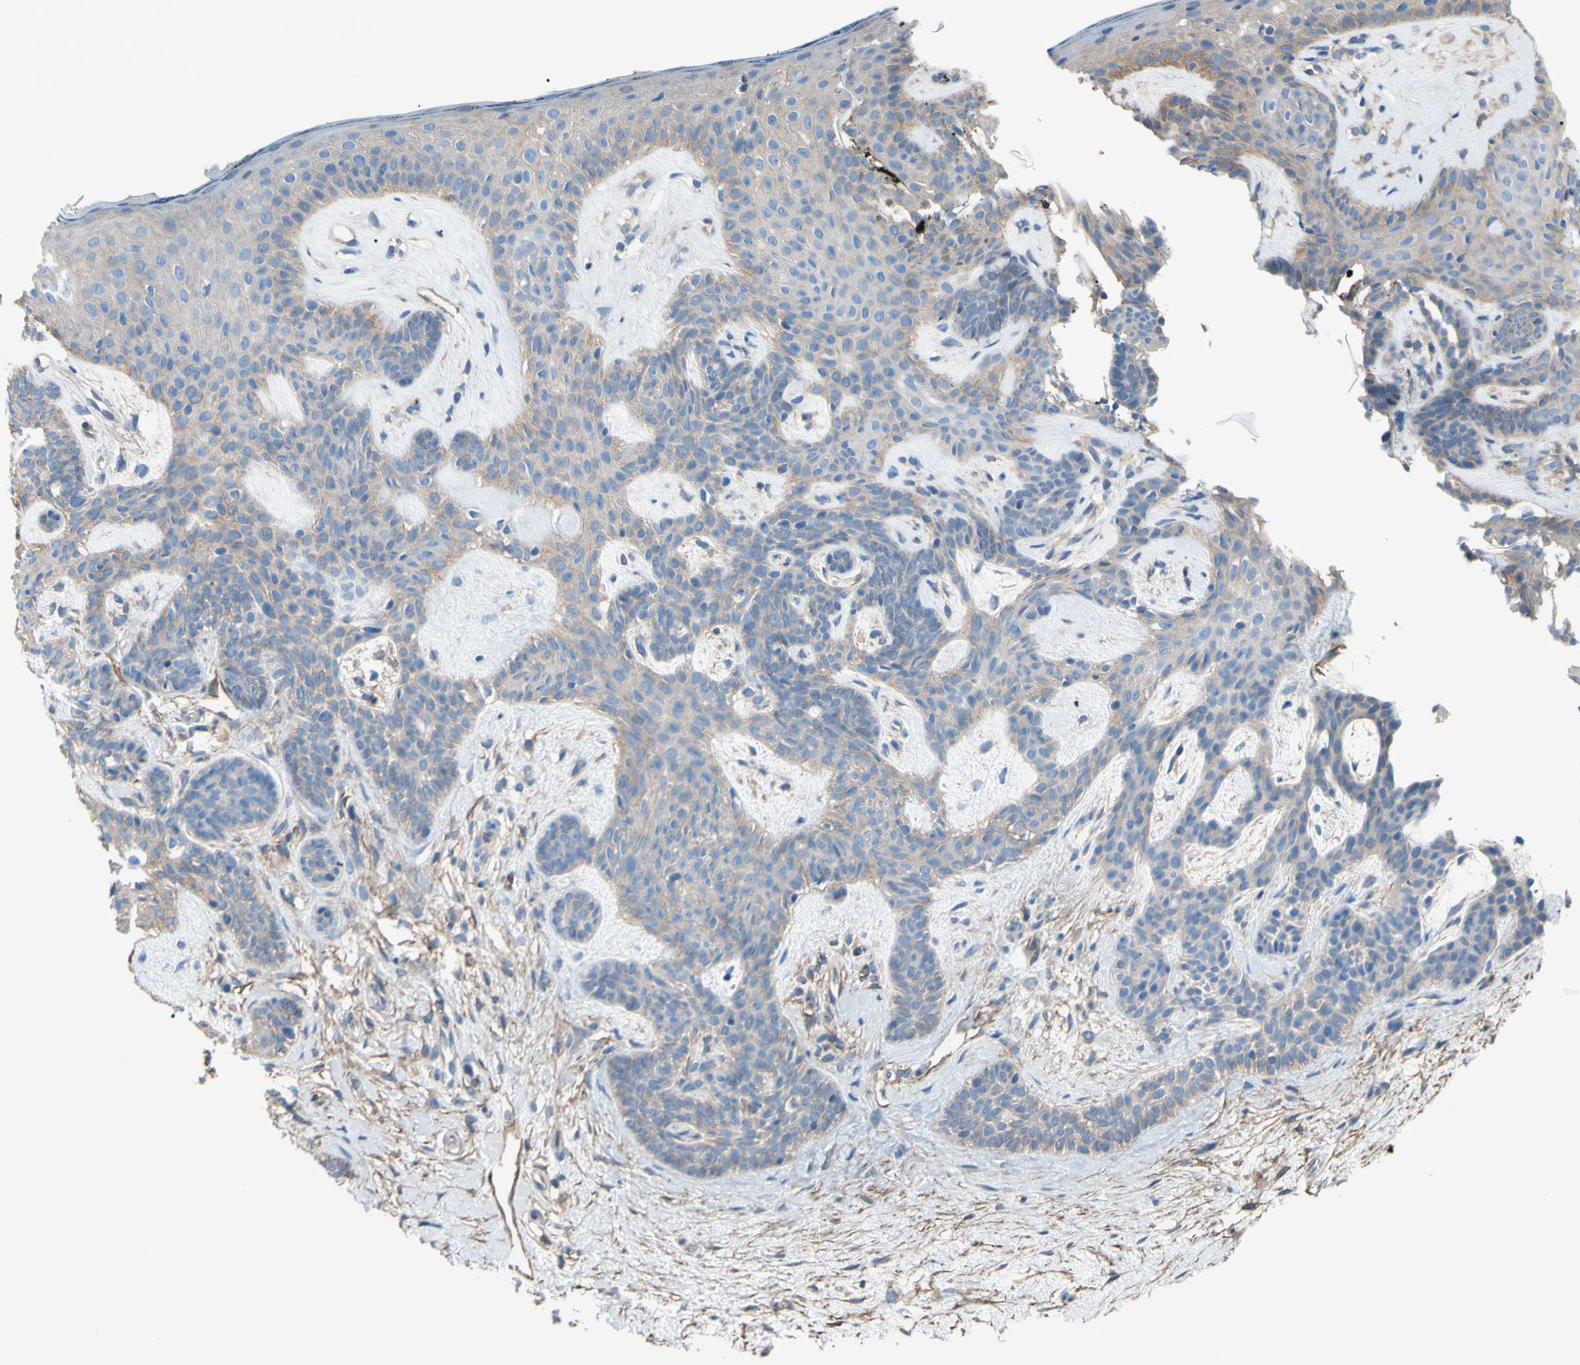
{"staining": {"intensity": "negative", "quantity": "none", "location": "none"}, "tissue": "skin cancer", "cell_type": "Tumor cells", "image_type": "cancer", "snomed": [{"axis": "morphology", "description": "Developmental malformation"}, {"axis": "morphology", "description": "Basal cell carcinoma"}, {"axis": "topography", "description": "Skin"}], "caption": "Tumor cells are negative for brown protein staining in skin cancer (basal cell carcinoma). (DAB (3,3'-diaminobenzidine) IHC visualized using brightfield microscopy, high magnification).", "gene": "ADD1", "patient": {"sex": "female", "age": 62}}